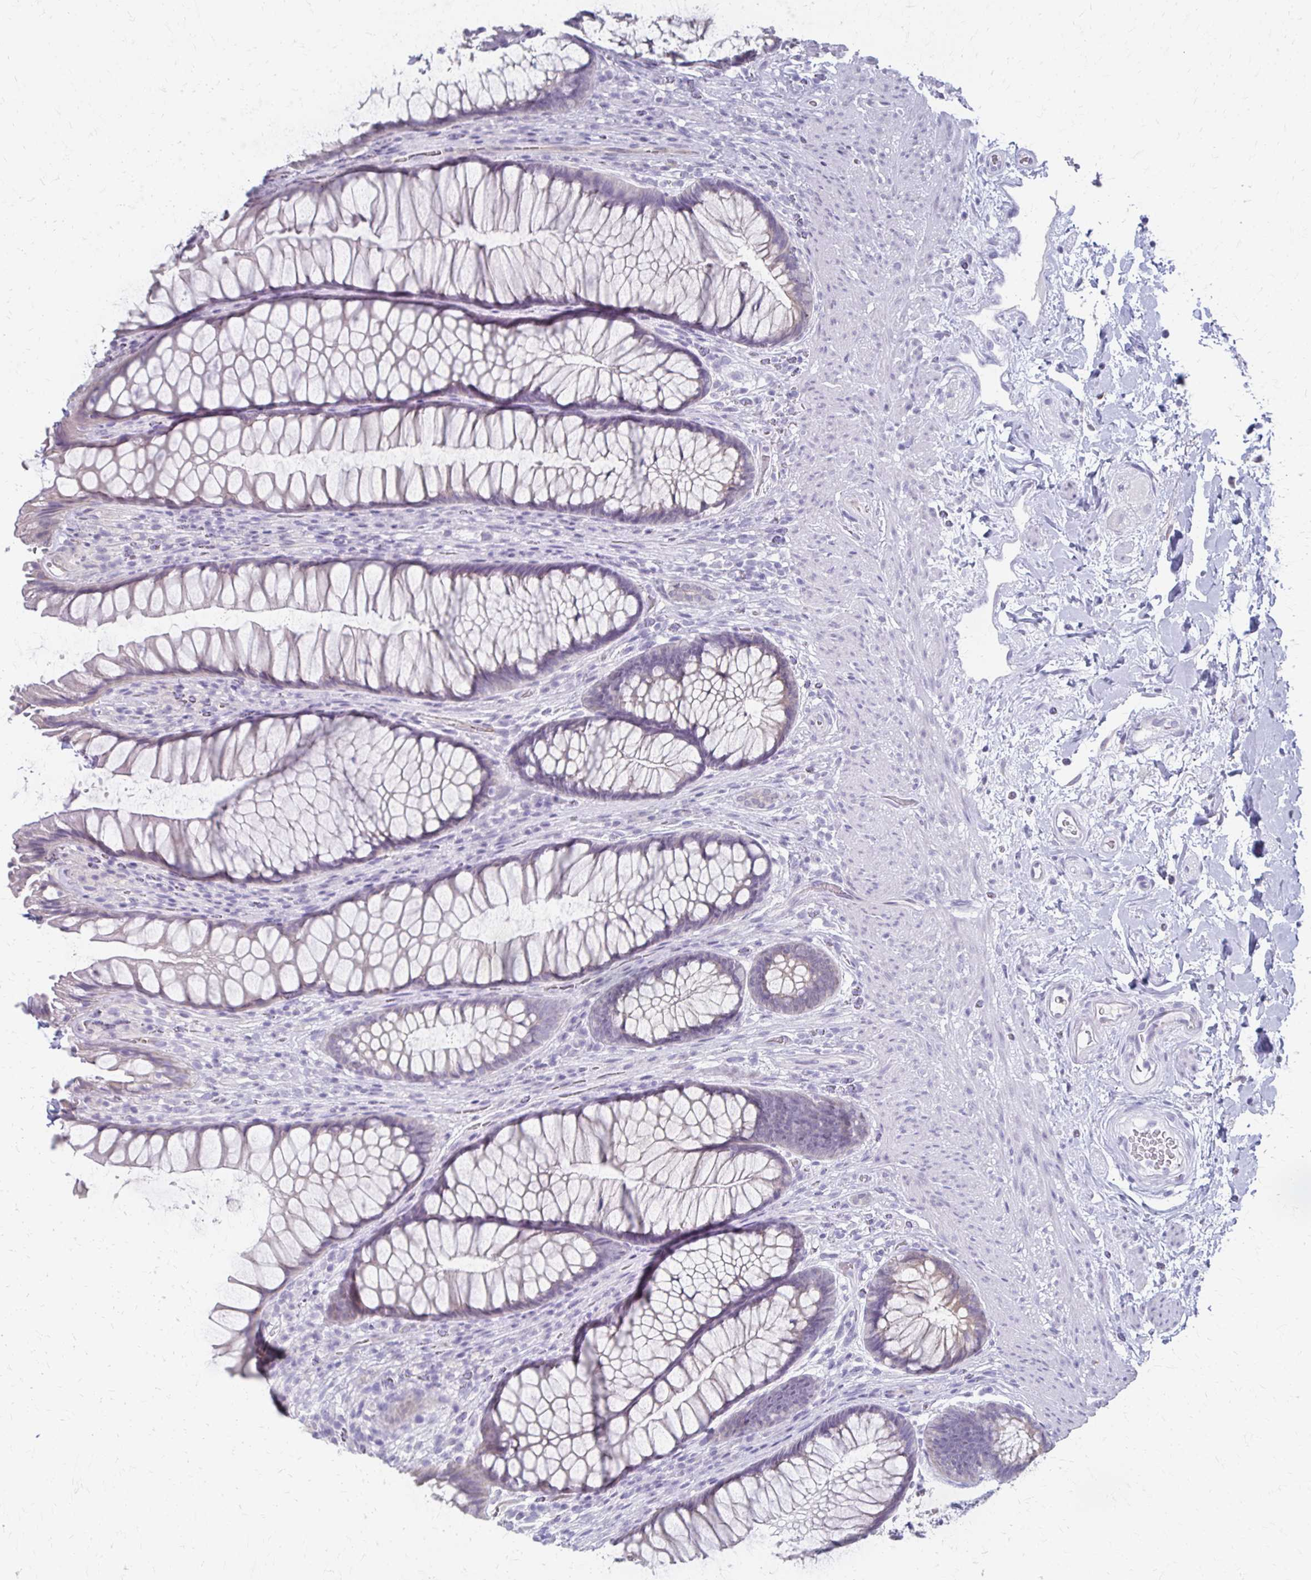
{"staining": {"intensity": "negative", "quantity": "none", "location": "none"}, "tissue": "rectum", "cell_type": "Glandular cells", "image_type": "normal", "snomed": [{"axis": "morphology", "description": "Normal tissue, NOS"}, {"axis": "topography", "description": "Rectum"}], "caption": "DAB immunohistochemical staining of unremarkable rectum displays no significant staining in glandular cells. (DAB immunohistochemistry (IHC), high magnification).", "gene": "CYB5A", "patient": {"sex": "male", "age": 53}}